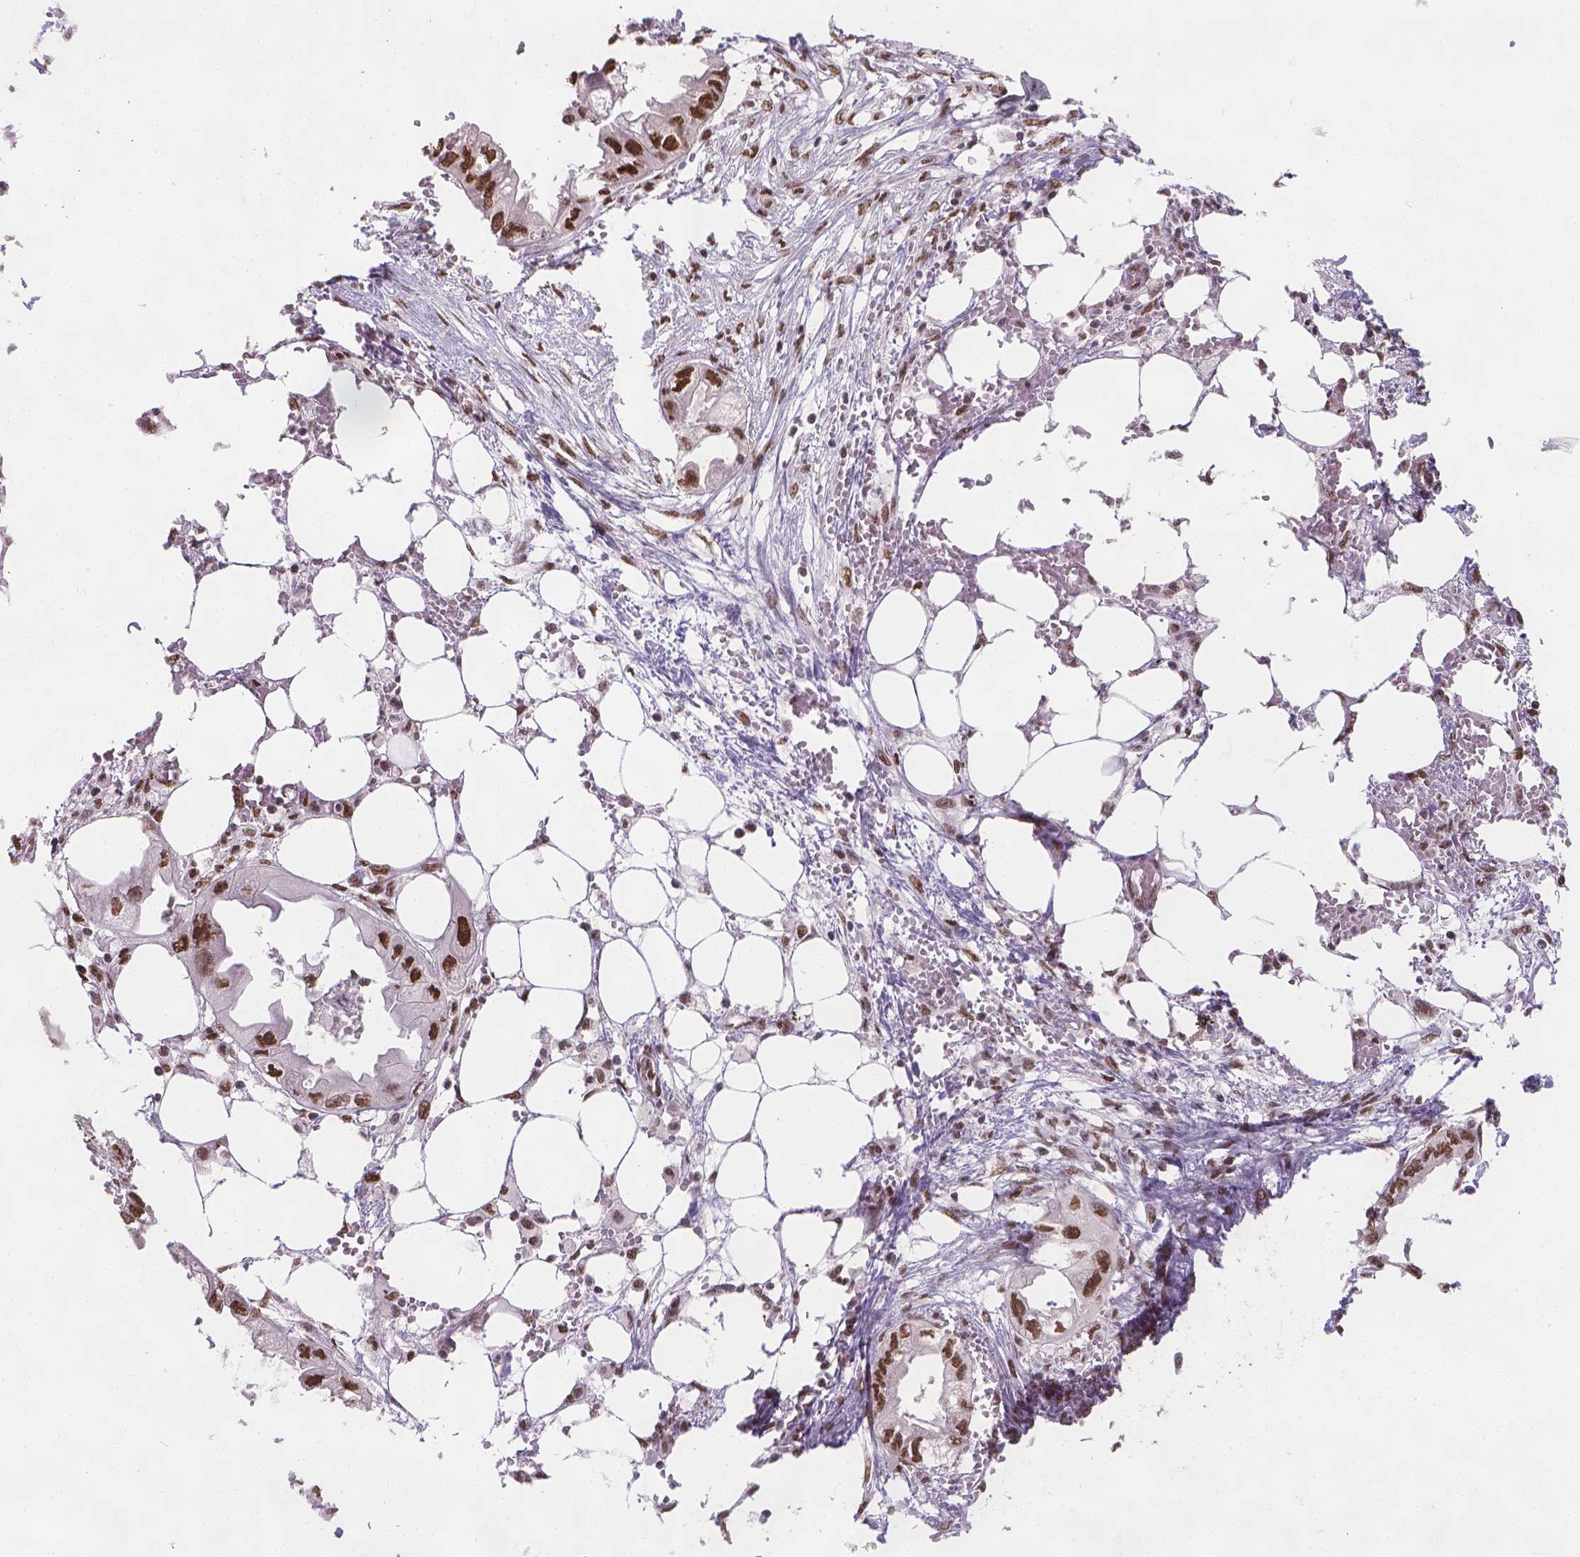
{"staining": {"intensity": "strong", "quantity": ">75%", "location": "nuclear"}, "tissue": "endometrial cancer", "cell_type": "Tumor cells", "image_type": "cancer", "snomed": [{"axis": "morphology", "description": "Adenocarcinoma, NOS"}, {"axis": "morphology", "description": "Adenocarcinoma, metastatic, NOS"}, {"axis": "topography", "description": "Adipose tissue"}, {"axis": "topography", "description": "Endometrium"}], "caption": "Endometrial cancer (metastatic adenocarcinoma) stained with a protein marker displays strong staining in tumor cells.", "gene": "FANCE", "patient": {"sex": "female", "age": 67}}